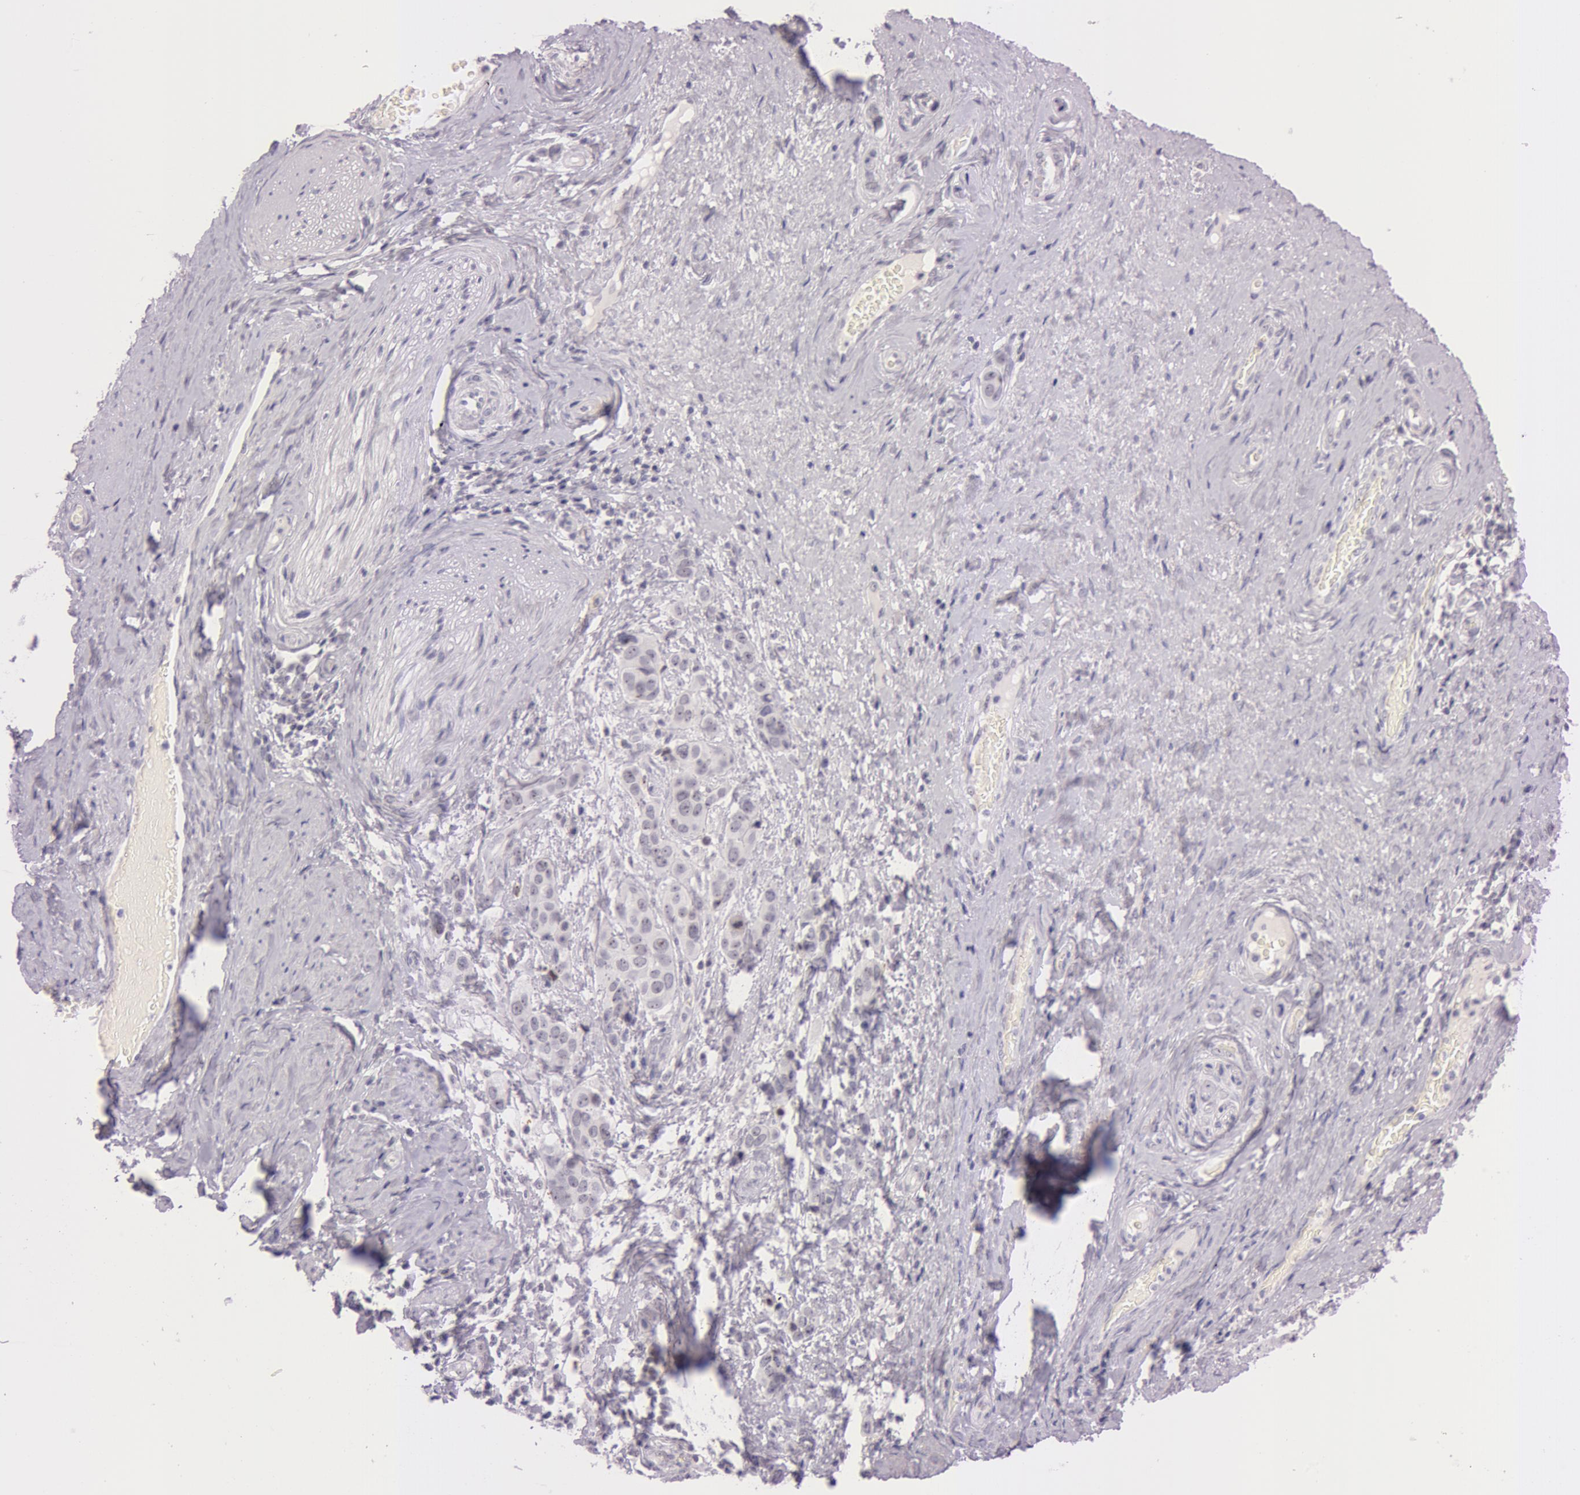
{"staining": {"intensity": "weak", "quantity": "25%-75%", "location": "nuclear"}, "tissue": "cervical cancer", "cell_type": "Tumor cells", "image_type": "cancer", "snomed": [{"axis": "morphology", "description": "Squamous cell carcinoma, NOS"}, {"axis": "topography", "description": "Cervix"}], "caption": "Protein analysis of cervical squamous cell carcinoma tissue exhibits weak nuclear expression in about 25%-75% of tumor cells. The protein is stained brown, and the nuclei are stained in blue (DAB IHC with brightfield microscopy, high magnification).", "gene": "FBL", "patient": {"sex": "female", "age": 54}}